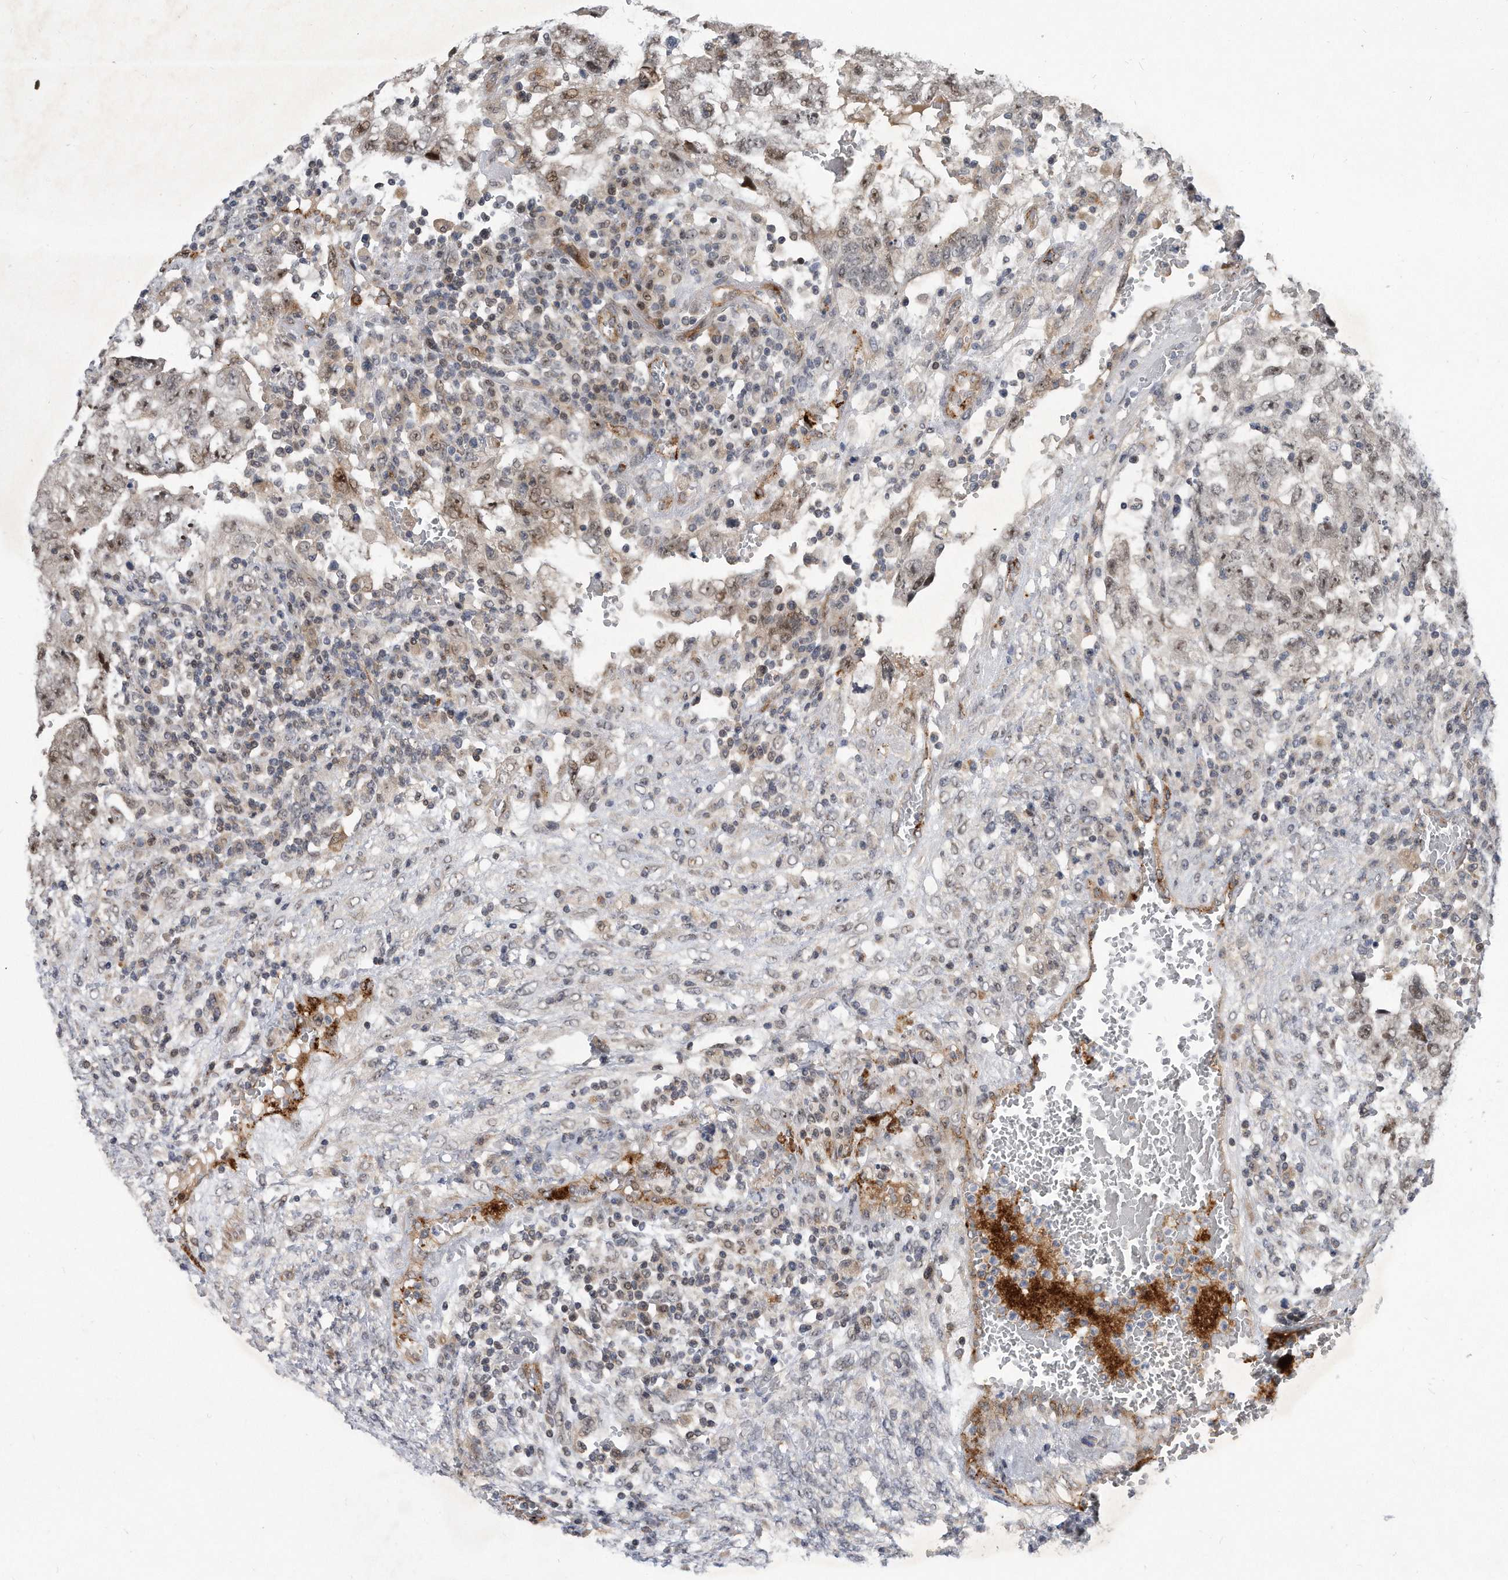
{"staining": {"intensity": "weak", "quantity": "25%-75%", "location": "nuclear"}, "tissue": "testis cancer", "cell_type": "Tumor cells", "image_type": "cancer", "snomed": [{"axis": "morphology", "description": "Carcinoma, Embryonal, NOS"}, {"axis": "topography", "description": "Testis"}], "caption": "IHC staining of testis cancer (embryonal carcinoma), which reveals low levels of weak nuclear expression in approximately 25%-75% of tumor cells indicating weak nuclear protein staining. The staining was performed using DAB (brown) for protein detection and nuclei were counterstained in hematoxylin (blue).", "gene": "PGBD2", "patient": {"sex": "male", "age": 36}}